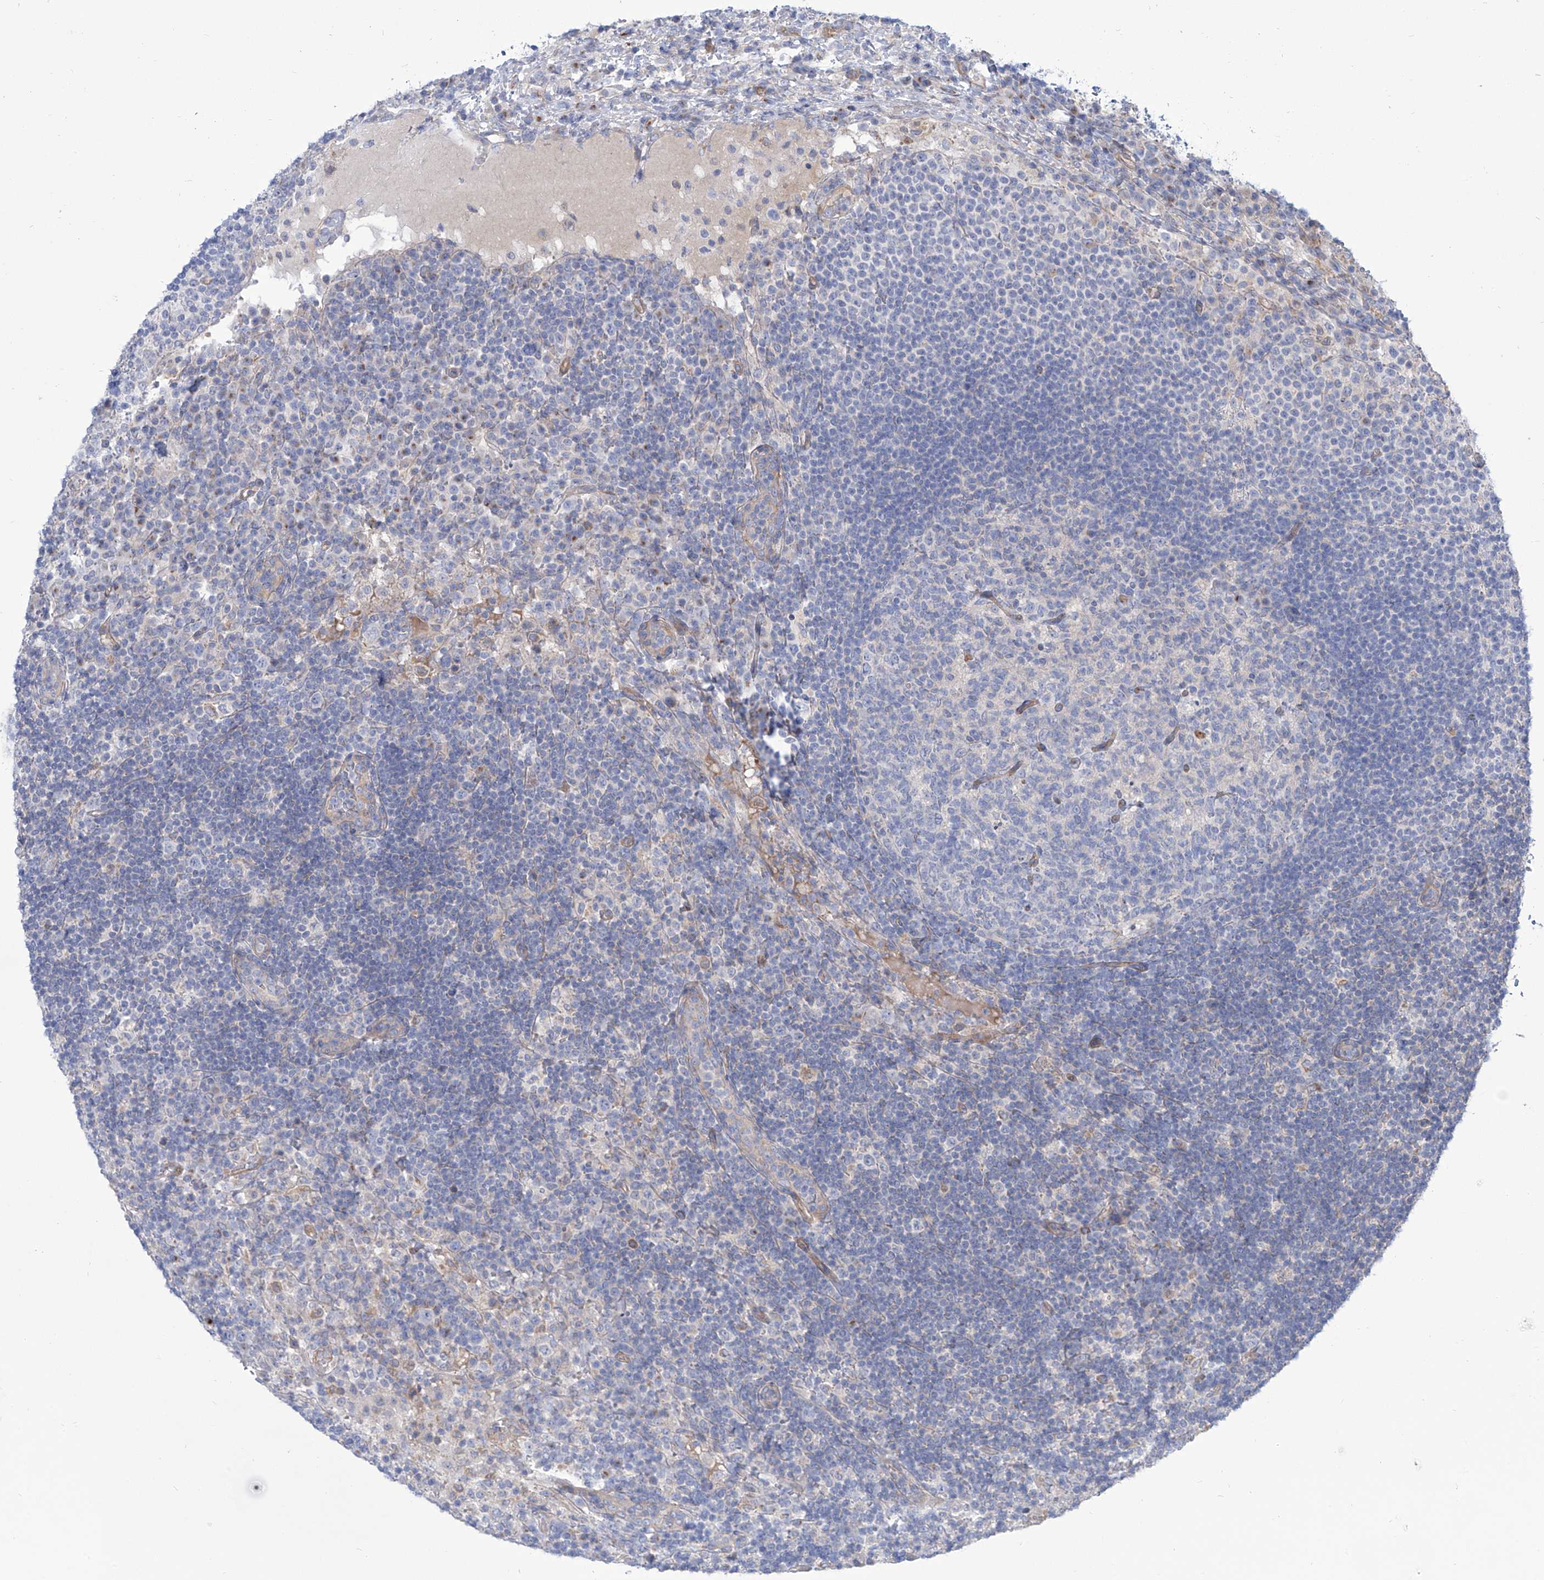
{"staining": {"intensity": "negative", "quantity": "none", "location": "none"}, "tissue": "lymph node", "cell_type": "Germinal center cells", "image_type": "normal", "snomed": [{"axis": "morphology", "description": "Normal tissue, NOS"}, {"axis": "topography", "description": "Lymph node"}], "caption": "DAB immunohistochemical staining of benign lymph node displays no significant positivity in germinal center cells.", "gene": "TMEM209", "patient": {"sex": "female", "age": 53}}